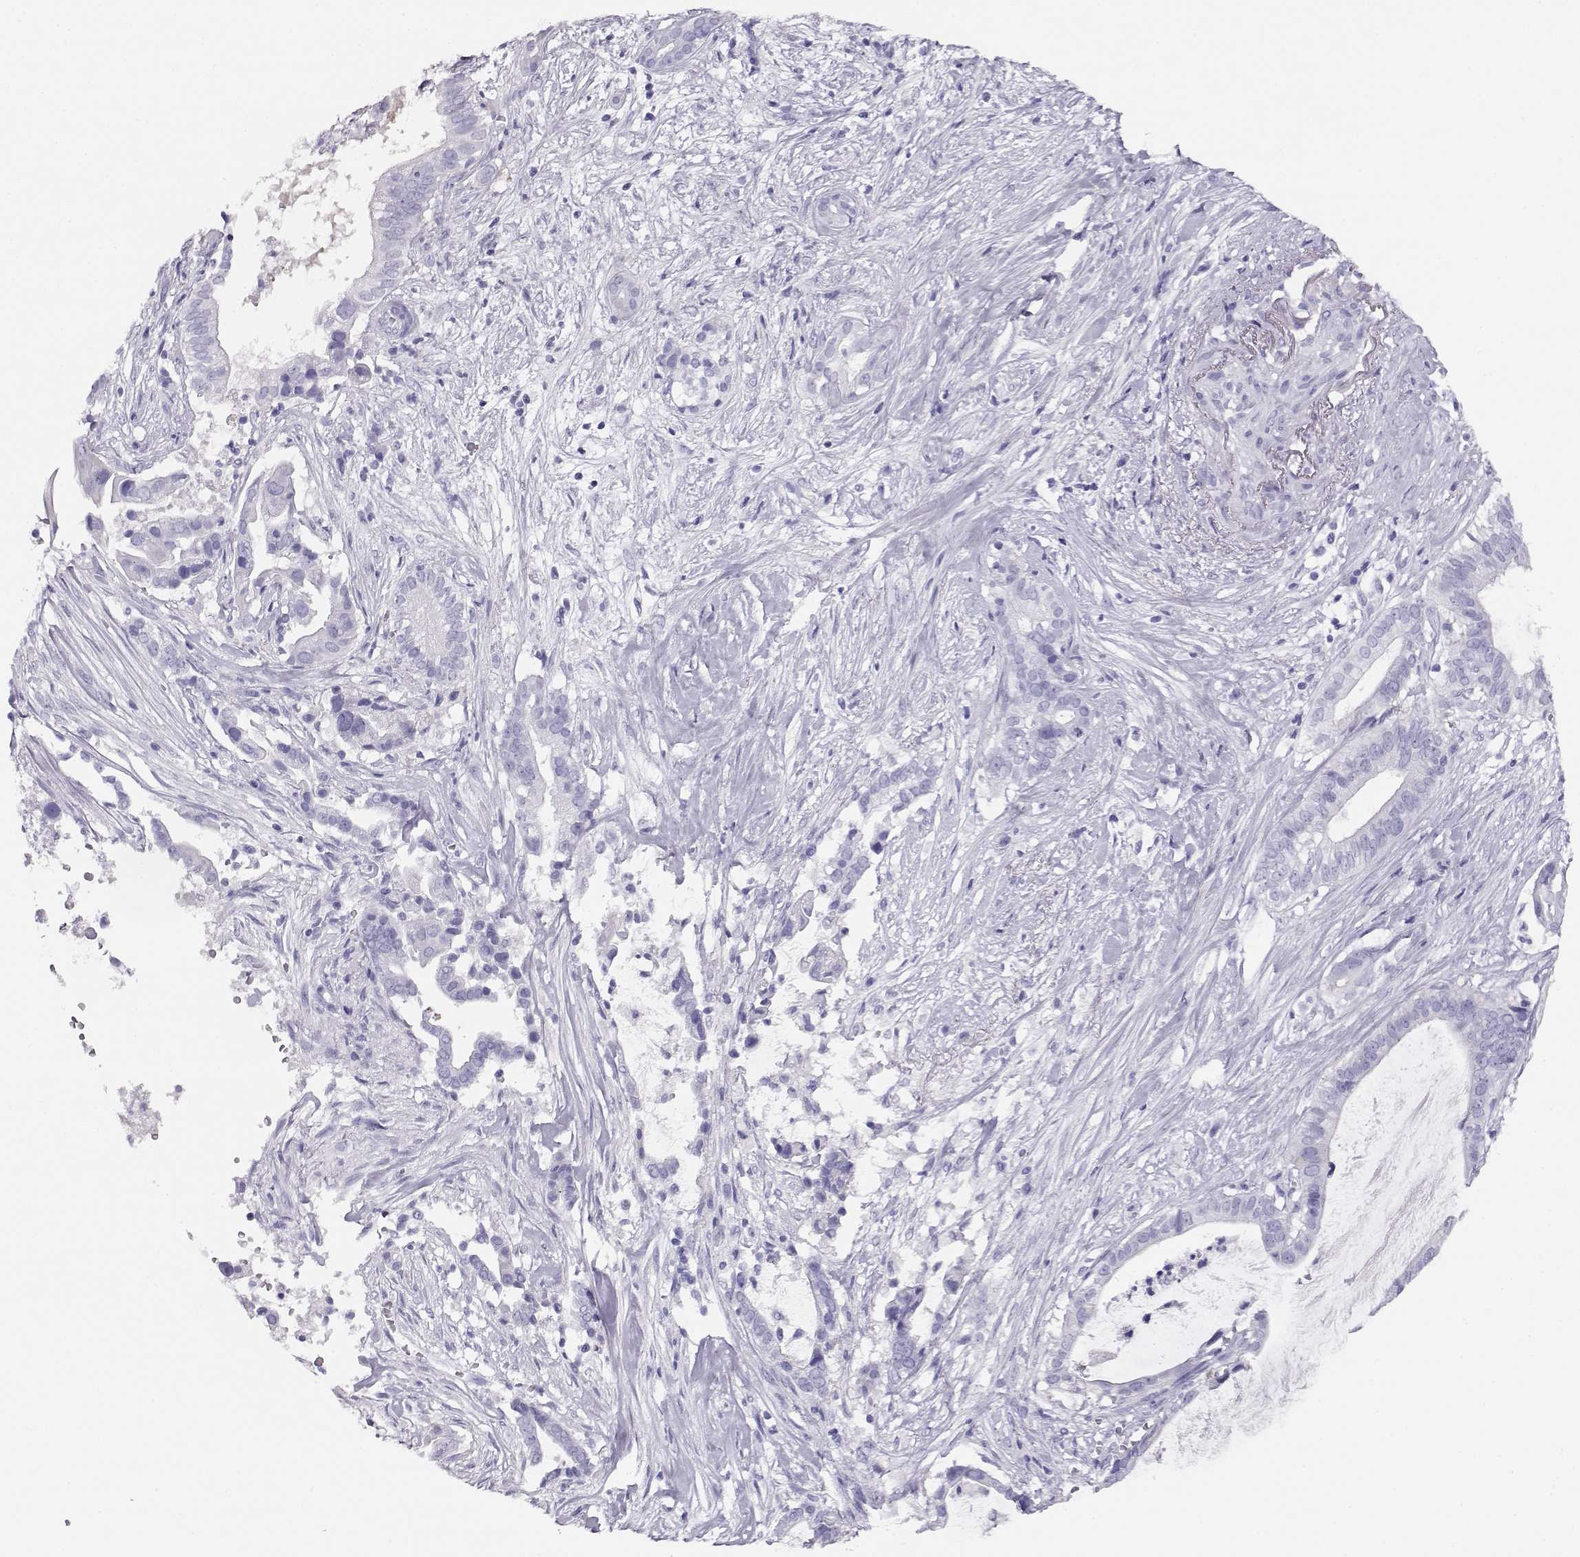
{"staining": {"intensity": "negative", "quantity": "none", "location": "none"}, "tissue": "pancreatic cancer", "cell_type": "Tumor cells", "image_type": "cancer", "snomed": [{"axis": "morphology", "description": "Adenocarcinoma, NOS"}, {"axis": "topography", "description": "Pancreas"}], "caption": "Histopathology image shows no protein expression in tumor cells of pancreatic cancer tissue.", "gene": "CRX", "patient": {"sex": "male", "age": 61}}